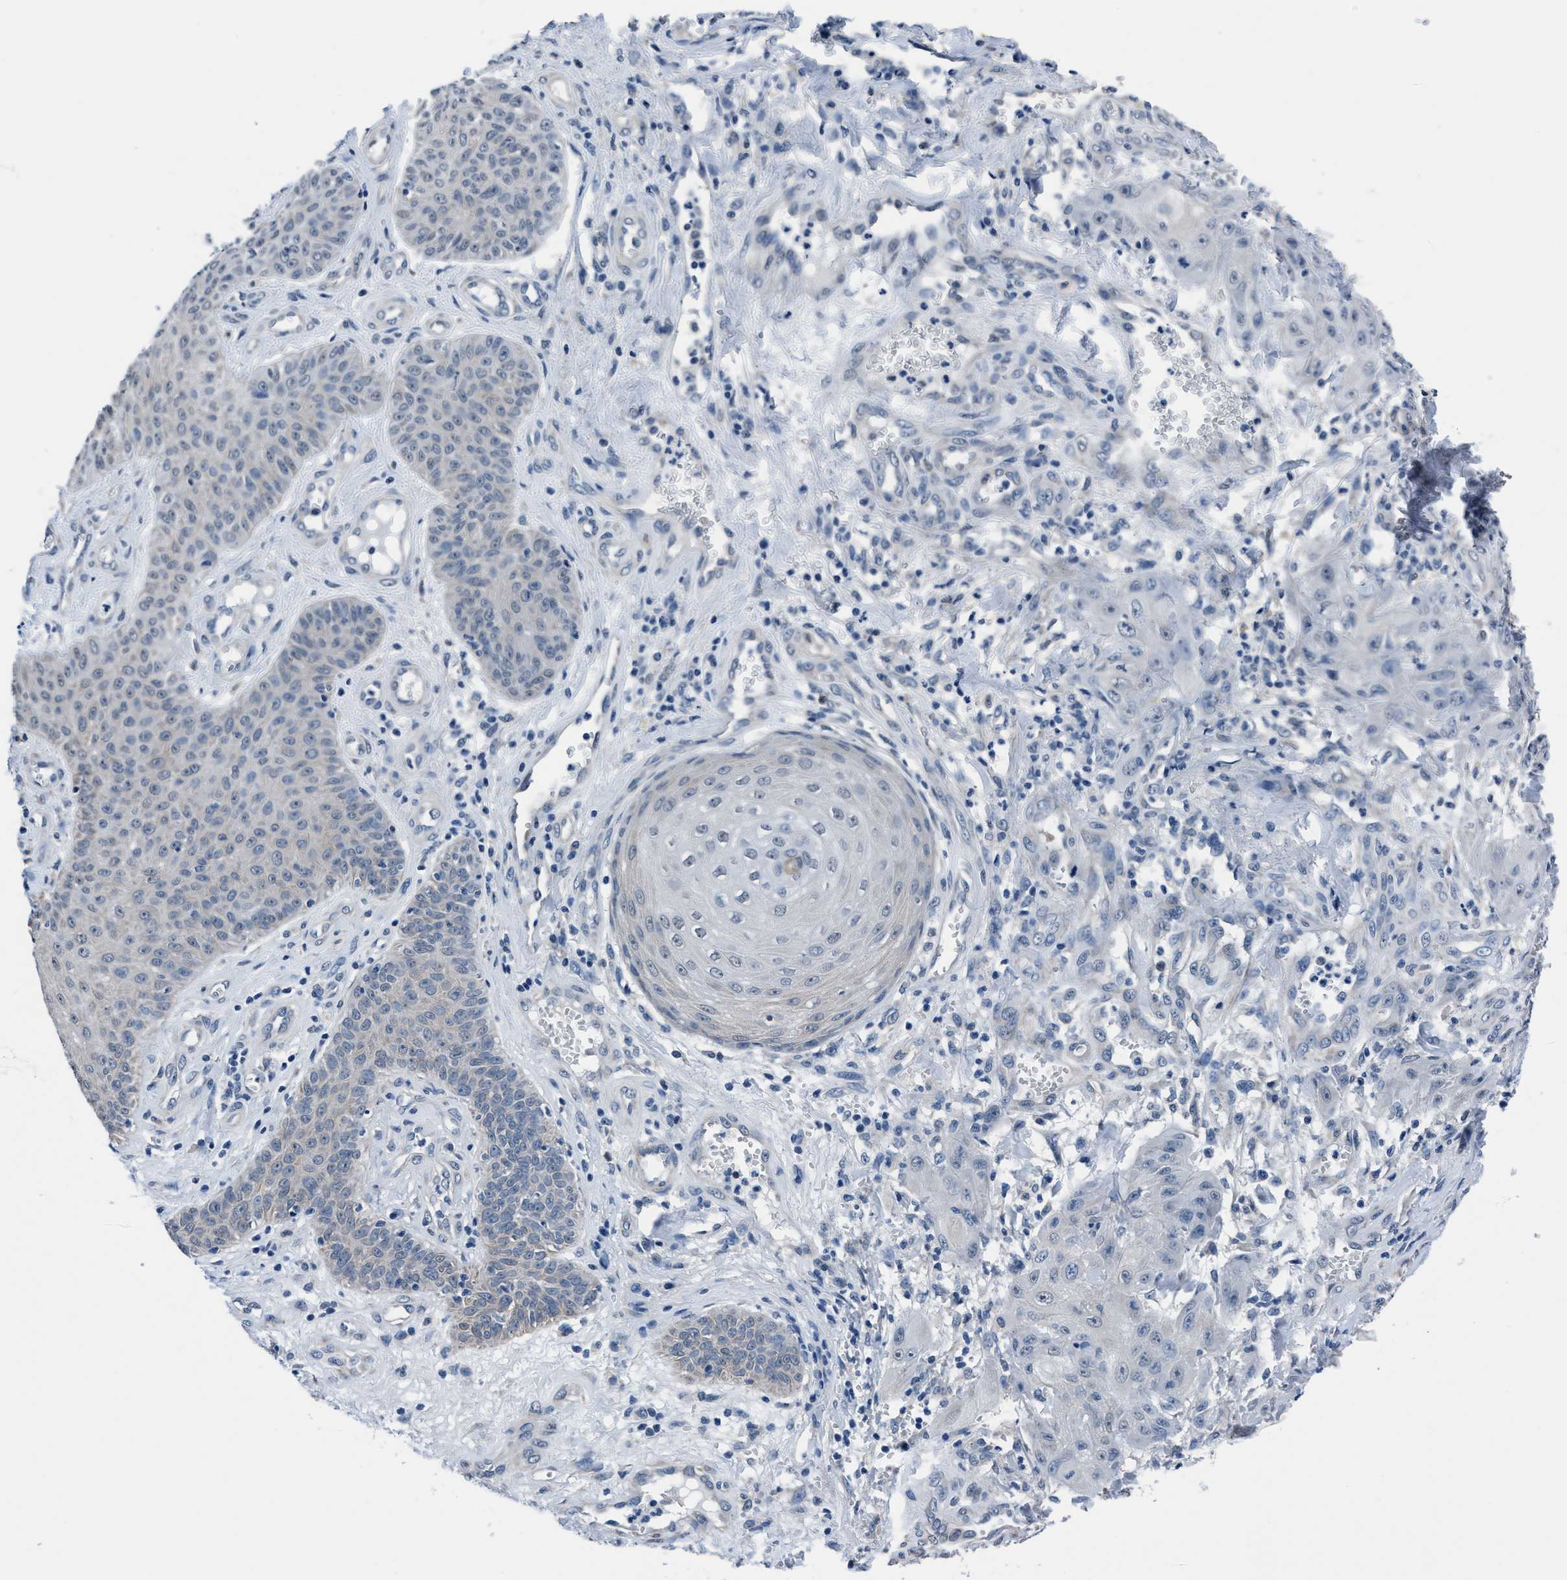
{"staining": {"intensity": "negative", "quantity": "none", "location": "none"}, "tissue": "skin cancer", "cell_type": "Tumor cells", "image_type": "cancer", "snomed": [{"axis": "morphology", "description": "Squamous cell carcinoma, NOS"}, {"axis": "topography", "description": "Skin"}], "caption": "An immunohistochemistry (IHC) image of skin squamous cell carcinoma is shown. There is no staining in tumor cells of skin squamous cell carcinoma.", "gene": "TMEM94", "patient": {"sex": "male", "age": 74}}